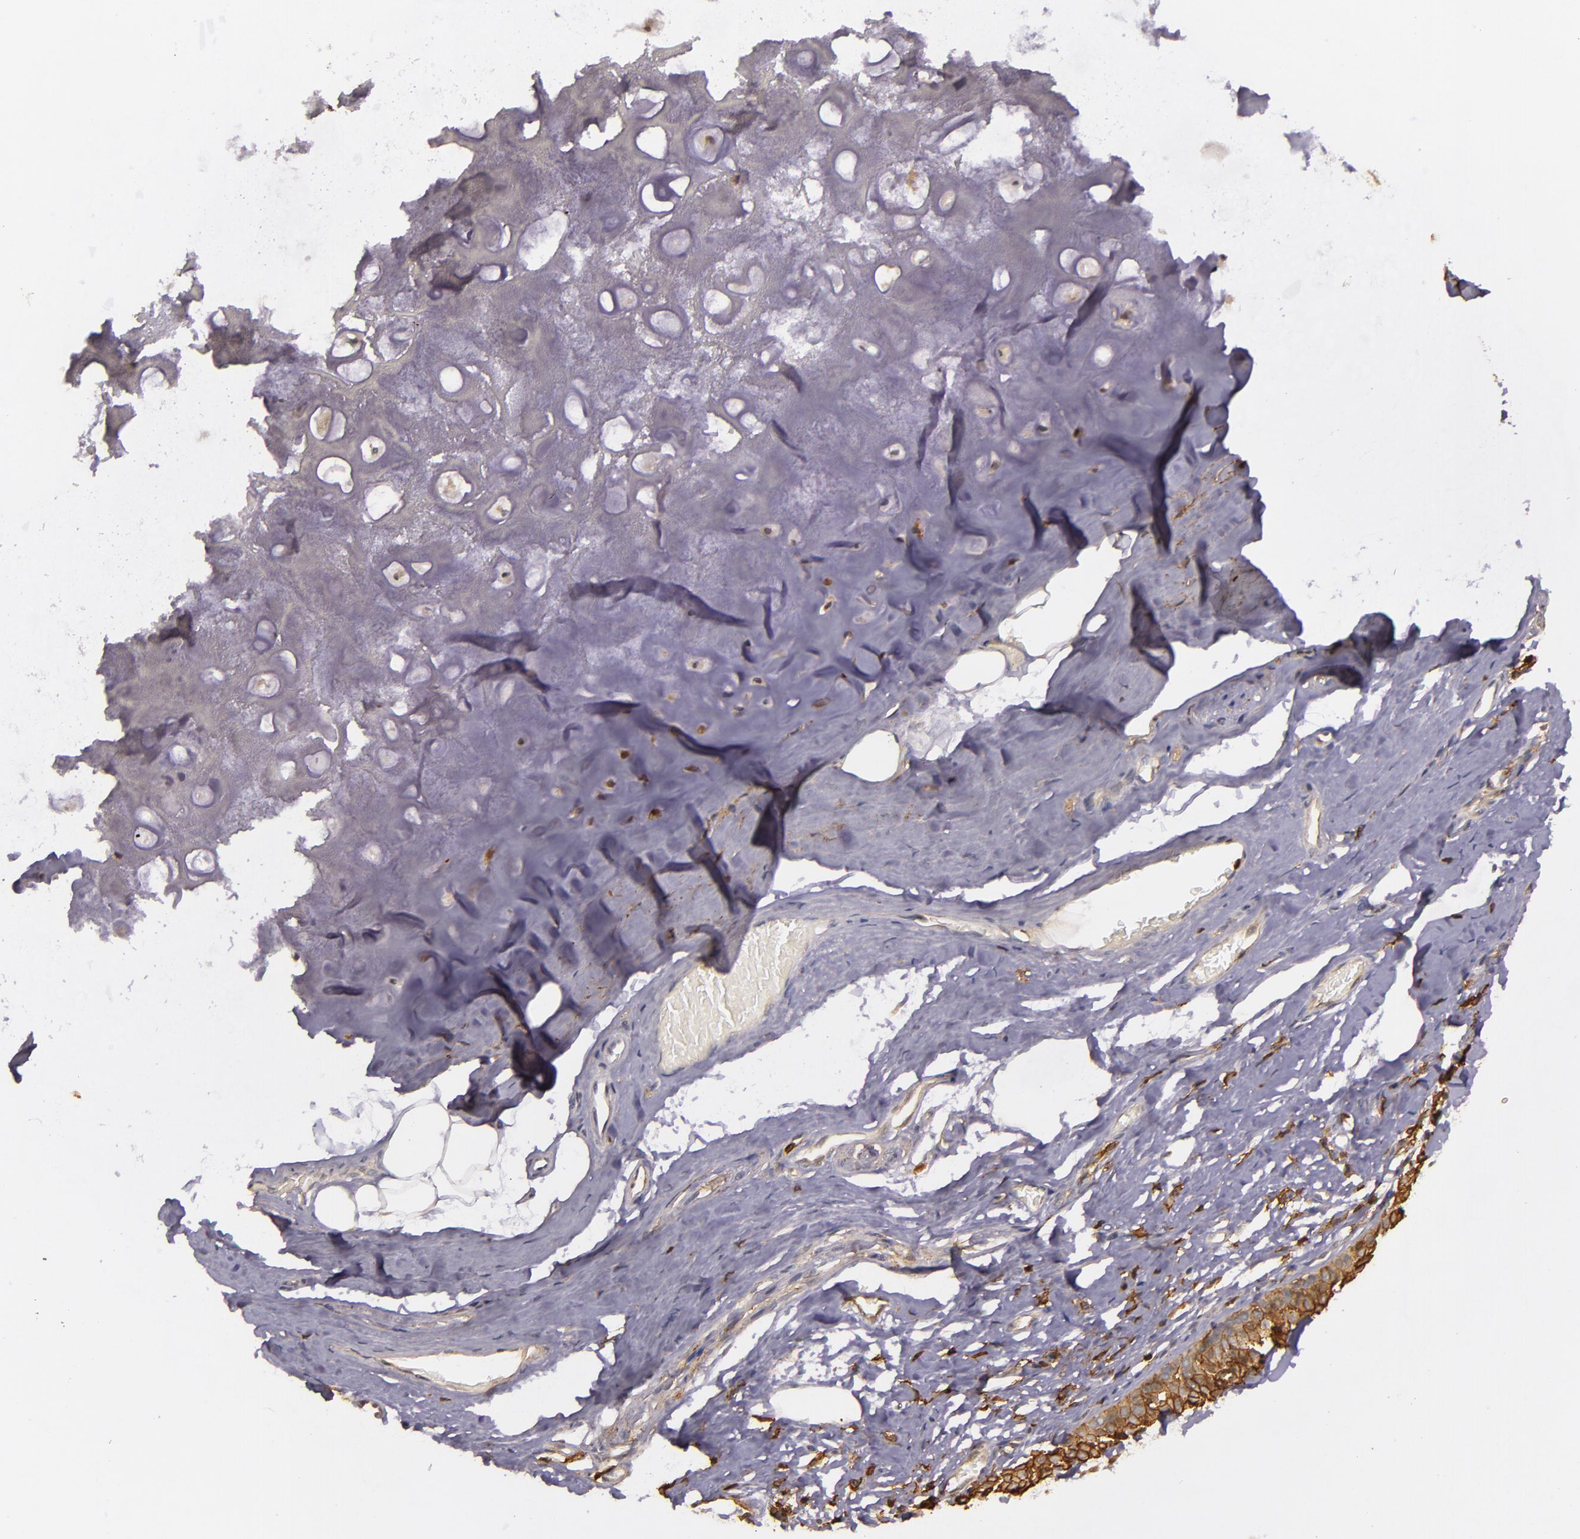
{"staining": {"intensity": "strong", "quantity": ">75%", "location": "cytoplasmic/membranous"}, "tissue": "nasopharynx", "cell_type": "Respiratory epithelial cells", "image_type": "normal", "snomed": [{"axis": "morphology", "description": "Normal tissue, NOS"}, {"axis": "morphology", "description": "Inflammation, NOS"}, {"axis": "morphology", "description": "Malignant melanoma, Metastatic site"}, {"axis": "topography", "description": "Nasopharynx"}], "caption": "This image displays immunohistochemistry (IHC) staining of unremarkable nasopharynx, with high strong cytoplasmic/membranous staining in approximately >75% of respiratory epithelial cells.", "gene": "SLC9A3R1", "patient": {"sex": "female", "age": 55}}